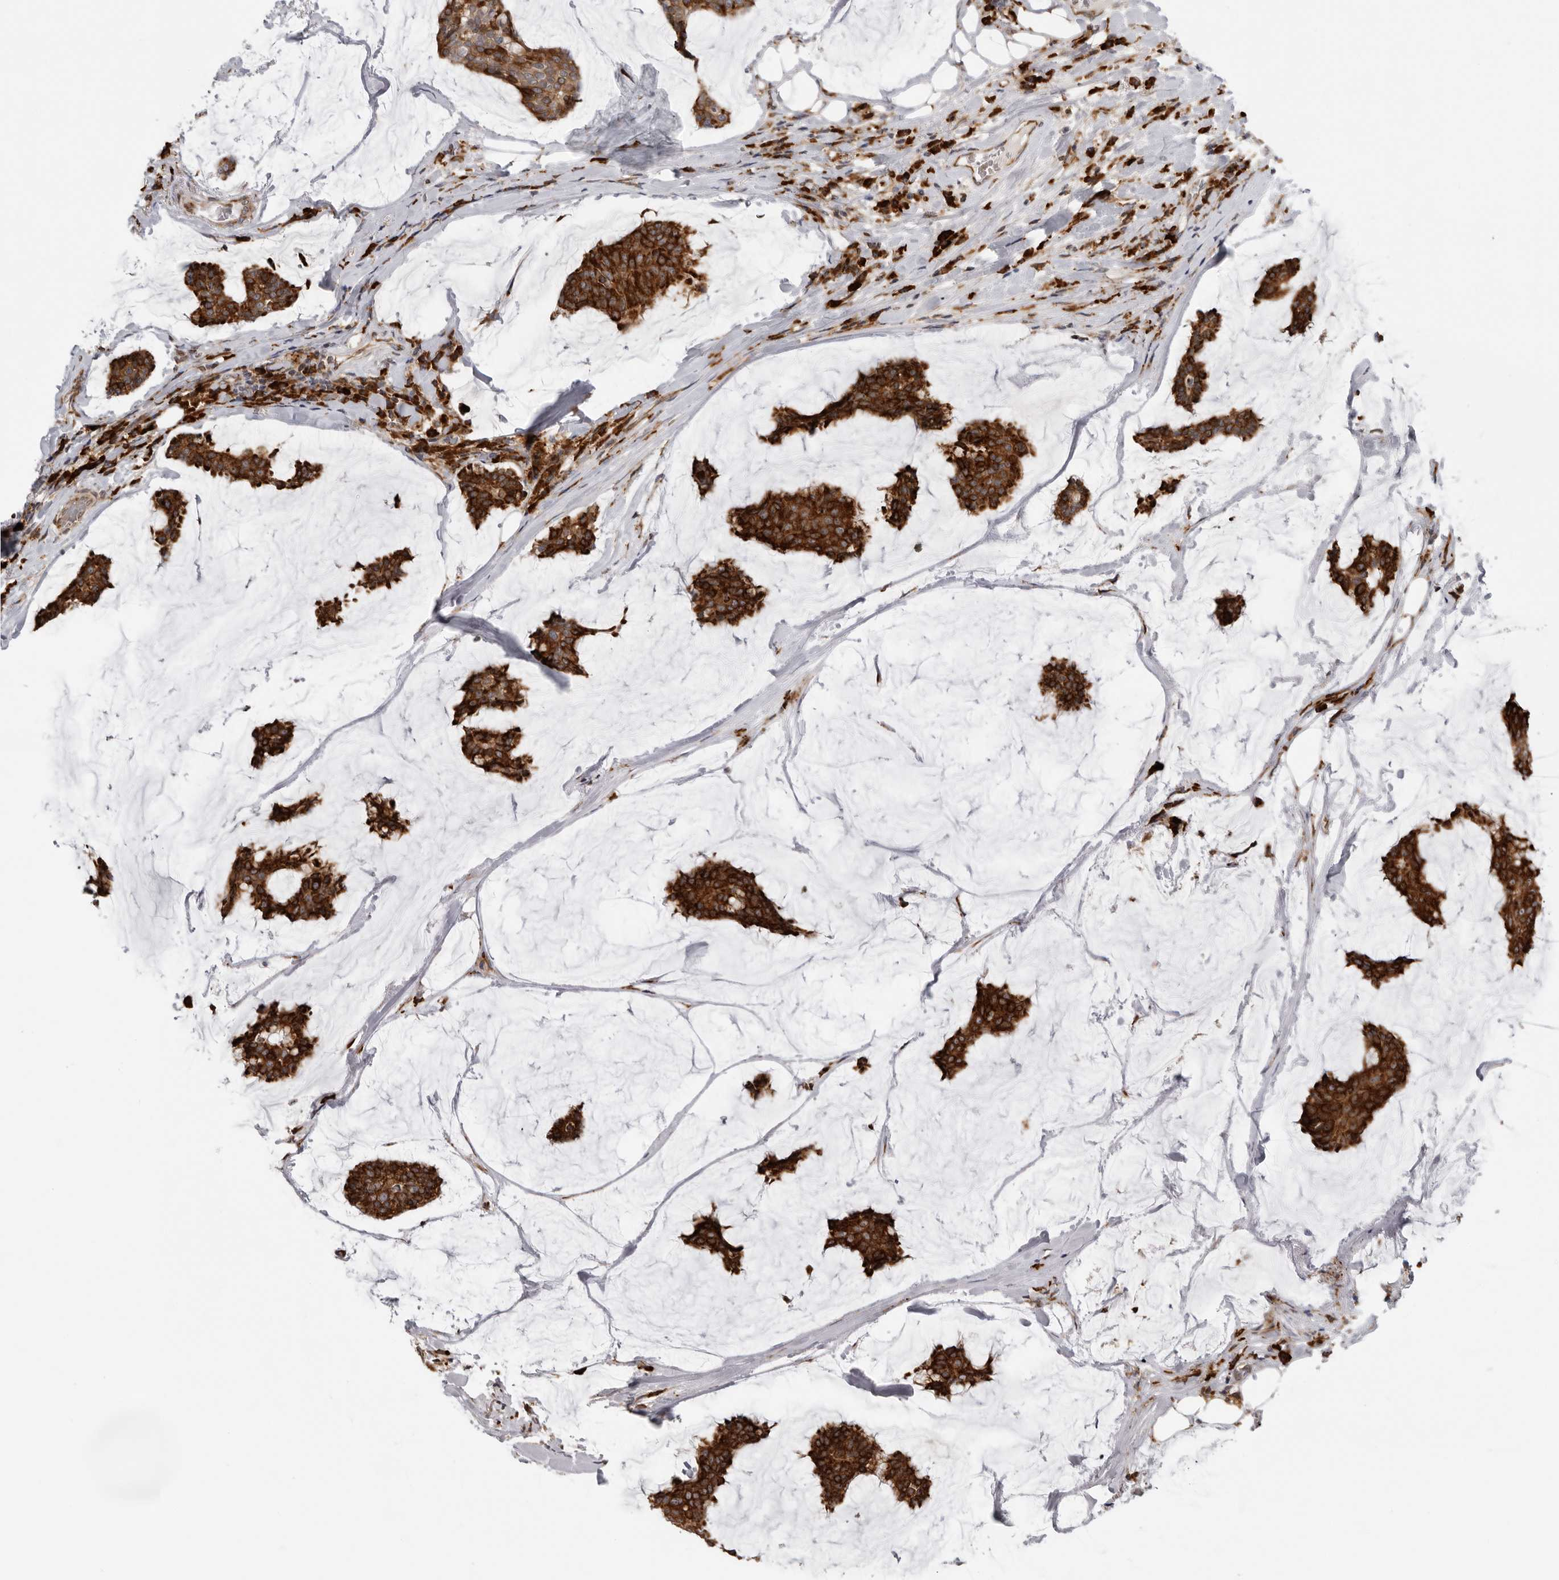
{"staining": {"intensity": "strong", "quantity": ">75%", "location": "cytoplasmic/membranous"}, "tissue": "breast cancer", "cell_type": "Tumor cells", "image_type": "cancer", "snomed": [{"axis": "morphology", "description": "Duct carcinoma"}, {"axis": "topography", "description": "Breast"}], "caption": "High-magnification brightfield microscopy of breast cancer stained with DAB (brown) and counterstained with hematoxylin (blue). tumor cells exhibit strong cytoplasmic/membranous staining is present in approximately>75% of cells.", "gene": "ALPK2", "patient": {"sex": "female", "age": 93}}